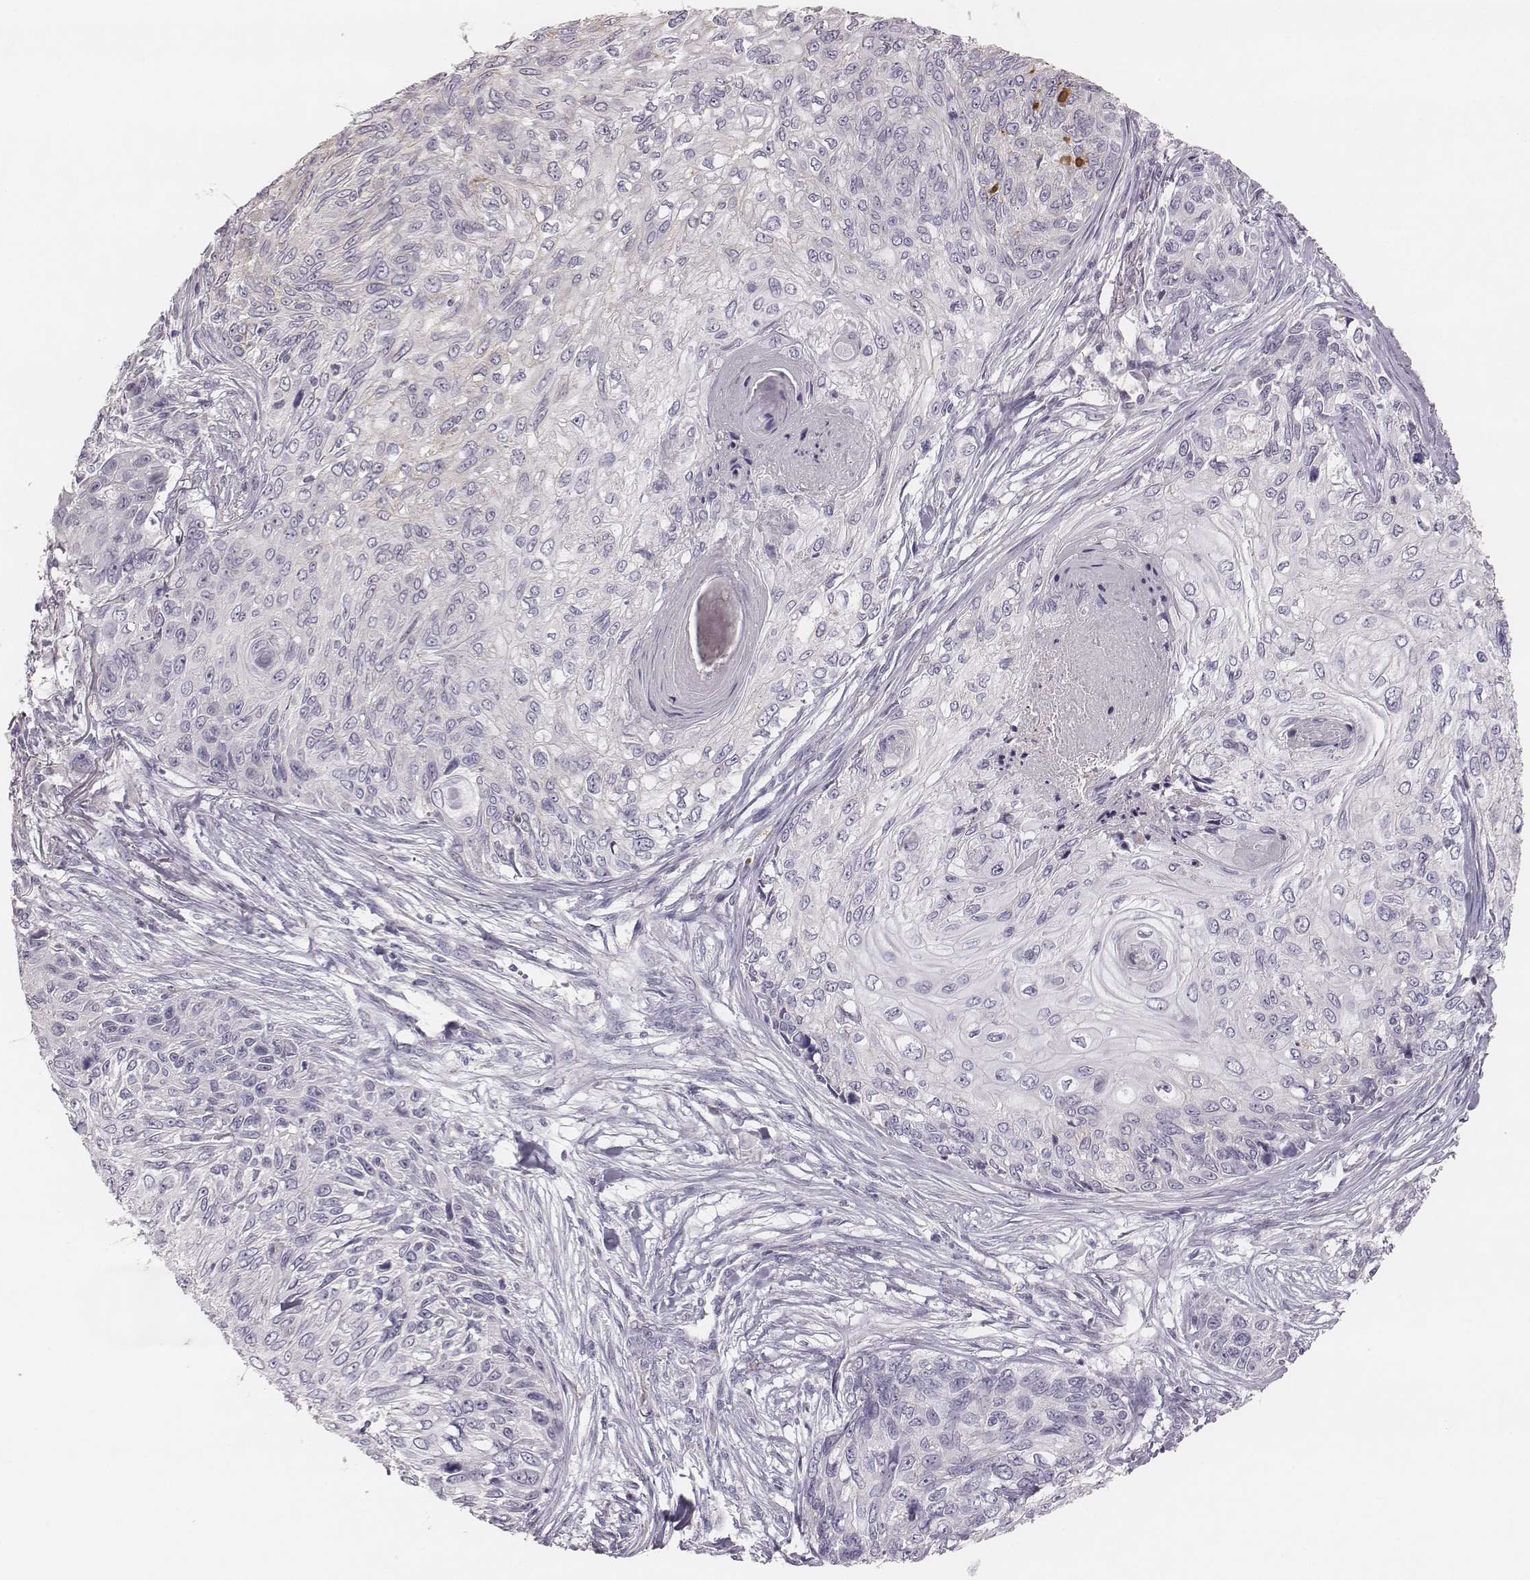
{"staining": {"intensity": "negative", "quantity": "none", "location": "none"}, "tissue": "skin cancer", "cell_type": "Tumor cells", "image_type": "cancer", "snomed": [{"axis": "morphology", "description": "Squamous cell carcinoma, NOS"}, {"axis": "topography", "description": "Skin"}], "caption": "Protein analysis of skin squamous cell carcinoma demonstrates no significant staining in tumor cells.", "gene": "KCNJ12", "patient": {"sex": "male", "age": 92}}